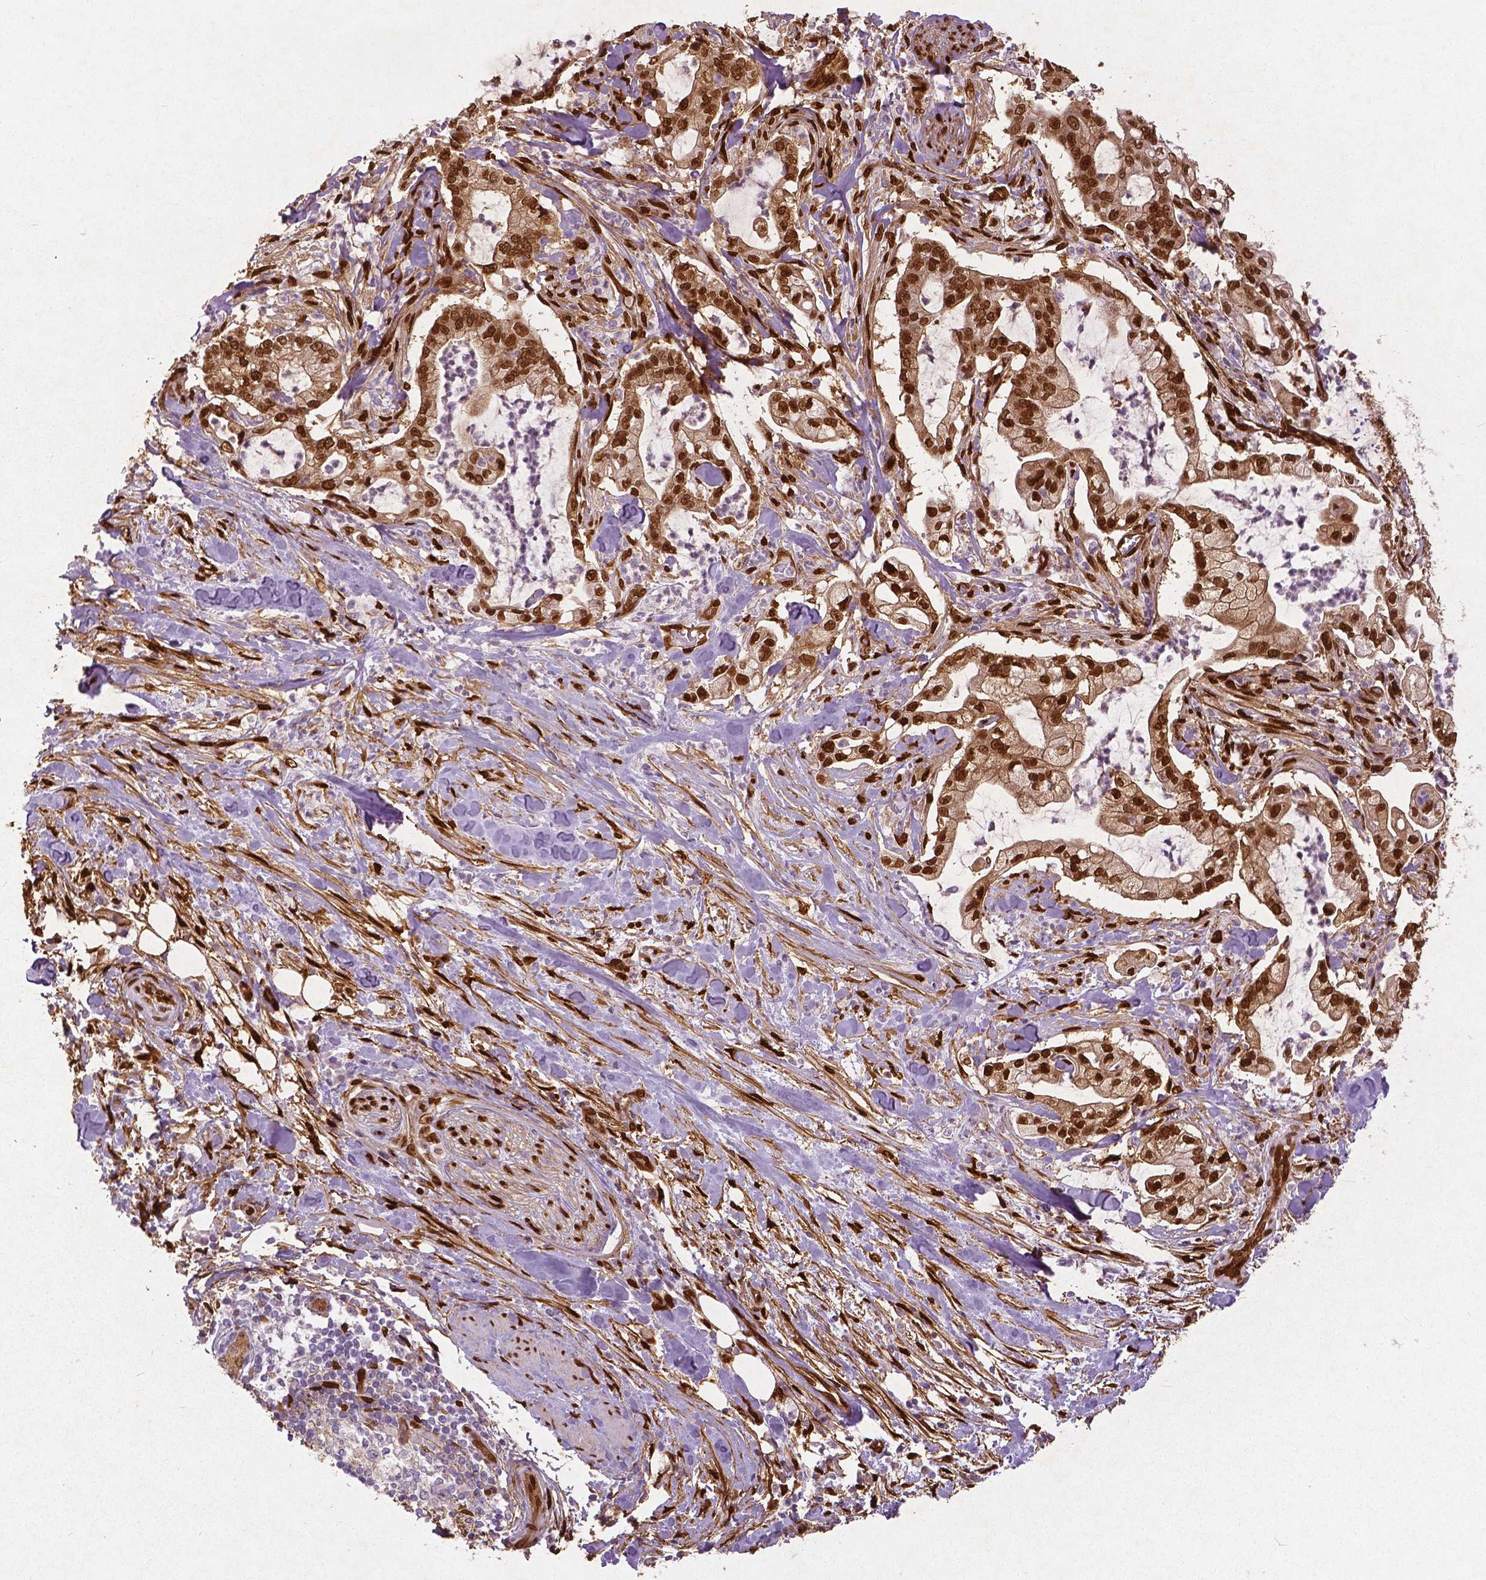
{"staining": {"intensity": "strong", "quantity": ">75%", "location": "cytoplasmic/membranous,nuclear"}, "tissue": "pancreatic cancer", "cell_type": "Tumor cells", "image_type": "cancer", "snomed": [{"axis": "morphology", "description": "Adenocarcinoma, NOS"}, {"axis": "topography", "description": "Pancreas"}], "caption": "Pancreatic cancer was stained to show a protein in brown. There is high levels of strong cytoplasmic/membranous and nuclear staining in about >75% of tumor cells.", "gene": "WWTR1", "patient": {"sex": "female", "age": 69}}